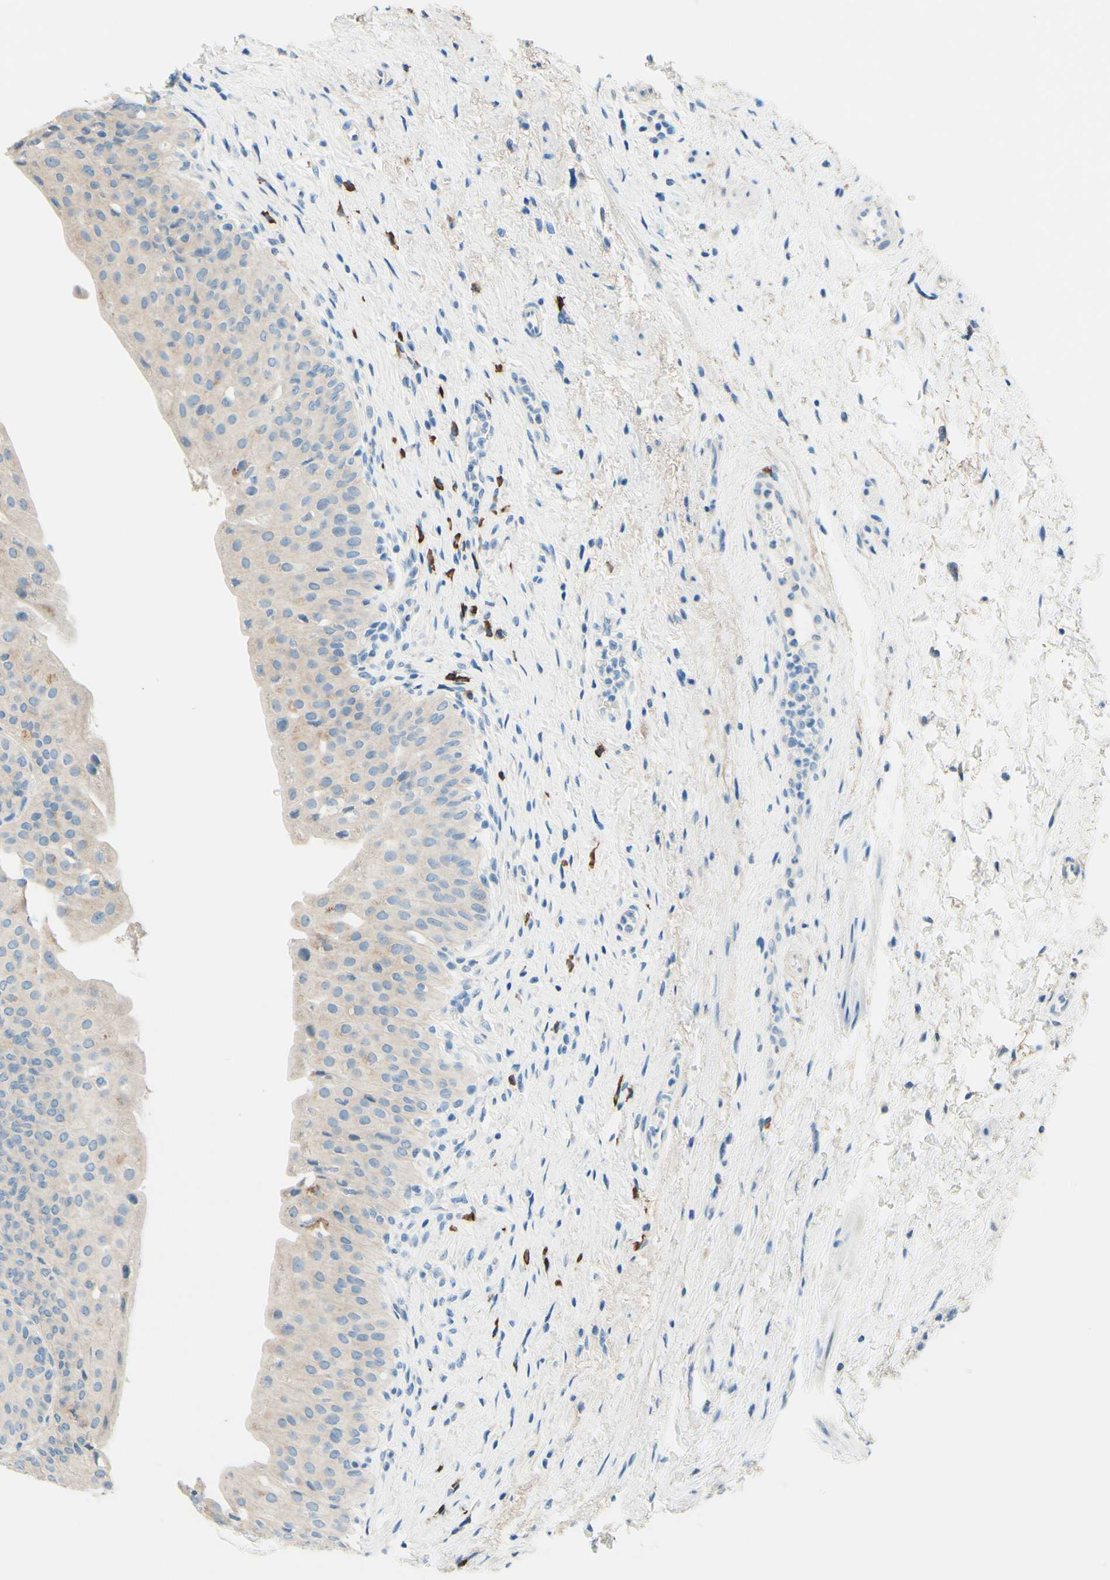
{"staining": {"intensity": "weak", "quantity": "25%-75%", "location": "cytoplasmic/membranous"}, "tissue": "urinary bladder", "cell_type": "Urothelial cells", "image_type": "normal", "snomed": [{"axis": "morphology", "description": "Normal tissue, NOS"}, {"axis": "morphology", "description": "Urothelial carcinoma, High grade"}, {"axis": "topography", "description": "Urinary bladder"}], "caption": "Brown immunohistochemical staining in normal urinary bladder reveals weak cytoplasmic/membranous staining in about 25%-75% of urothelial cells.", "gene": "PASD1", "patient": {"sex": "male", "age": 46}}